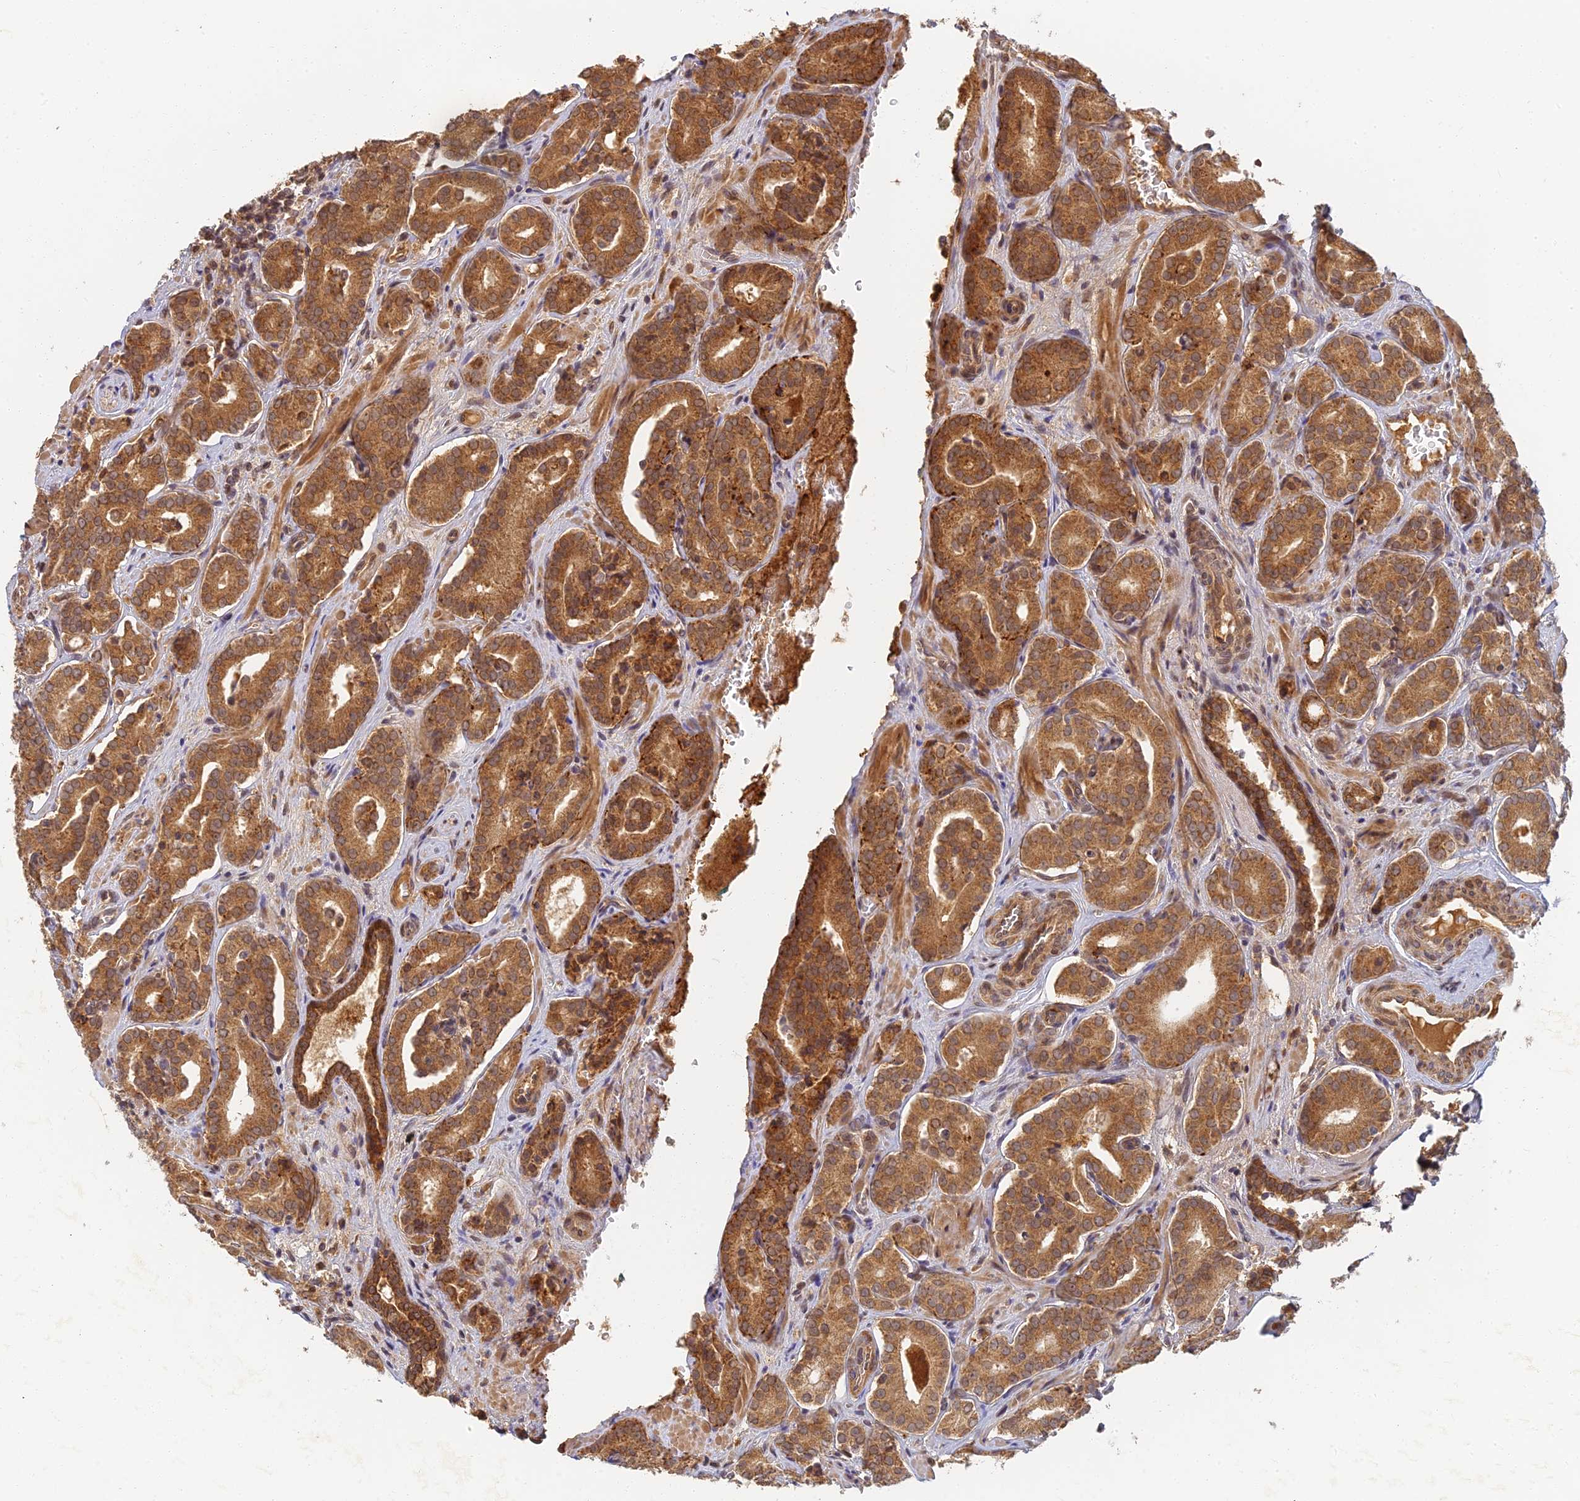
{"staining": {"intensity": "moderate", "quantity": ">75%", "location": "cytoplasmic/membranous"}, "tissue": "prostate cancer", "cell_type": "Tumor cells", "image_type": "cancer", "snomed": [{"axis": "morphology", "description": "Adenocarcinoma, High grade"}, {"axis": "topography", "description": "Prostate"}], "caption": "Immunohistochemistry histopathology image of human high-grade adenocarcinoma (prostate) stained for a protein (brown), which shows medium levels of moderate cytoplasmic/membranous positivity in approximately >75% of tumor cells.", "gene": "RGL3", "patient": {"sex": "male", "age": 66}}